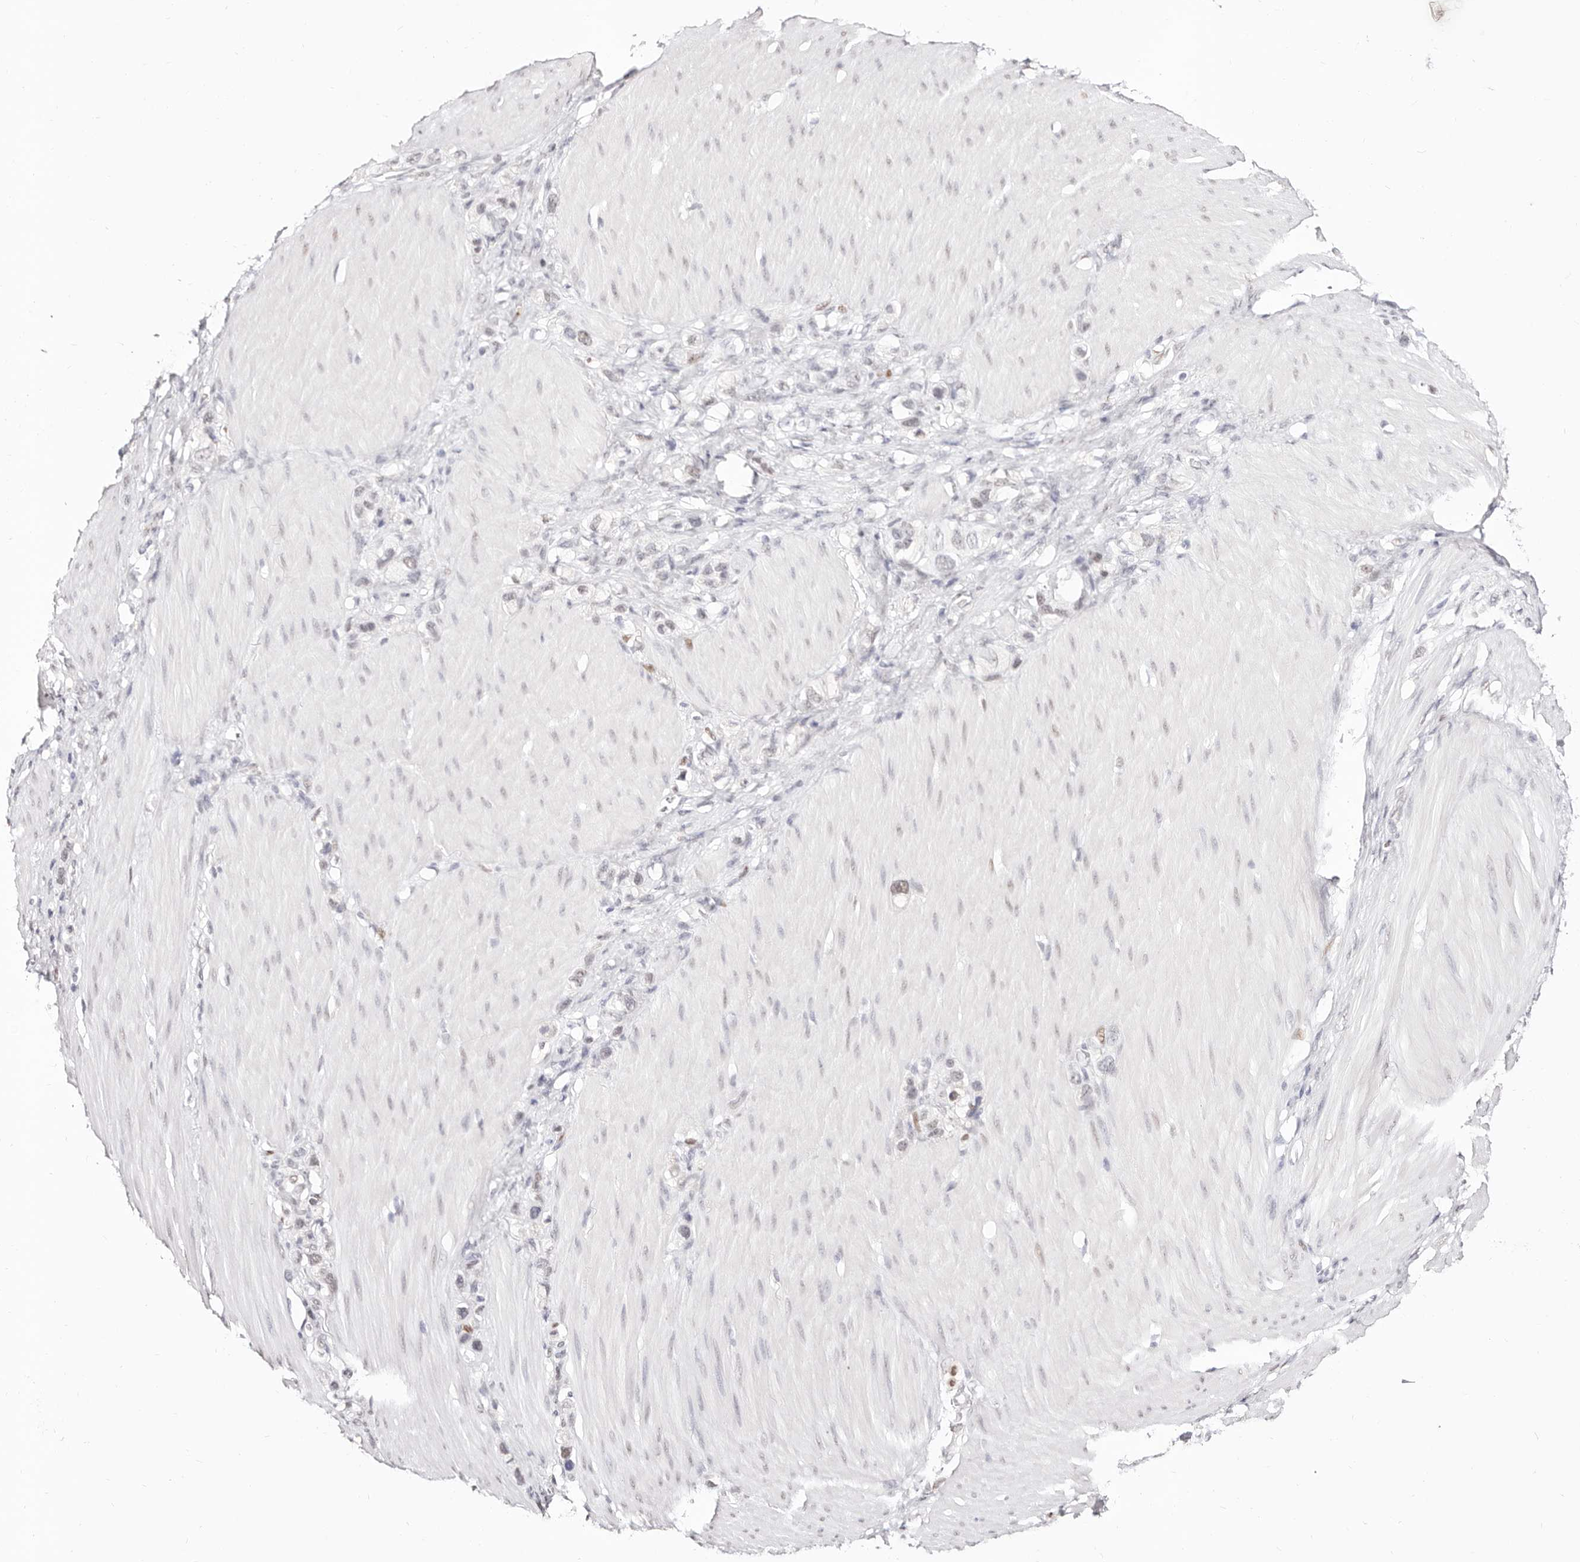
{"staining": {"intensity": "weak", "quantity": "<25%", "location": "nuclear"}, "tissue": "stomach cancer", "cell_type": "Tumor cells", "image_type": "cancer", "snomed": [{"axis": "morphology", "description": "Adenocarcinoma, NOS"}, {"axis": "topography", "description": "Stomach"}], "caption": "Tumor cells show no significant staining in stomach cancer.", "gene": "TKT", "patient": {"sex": "female", "age": 65}}